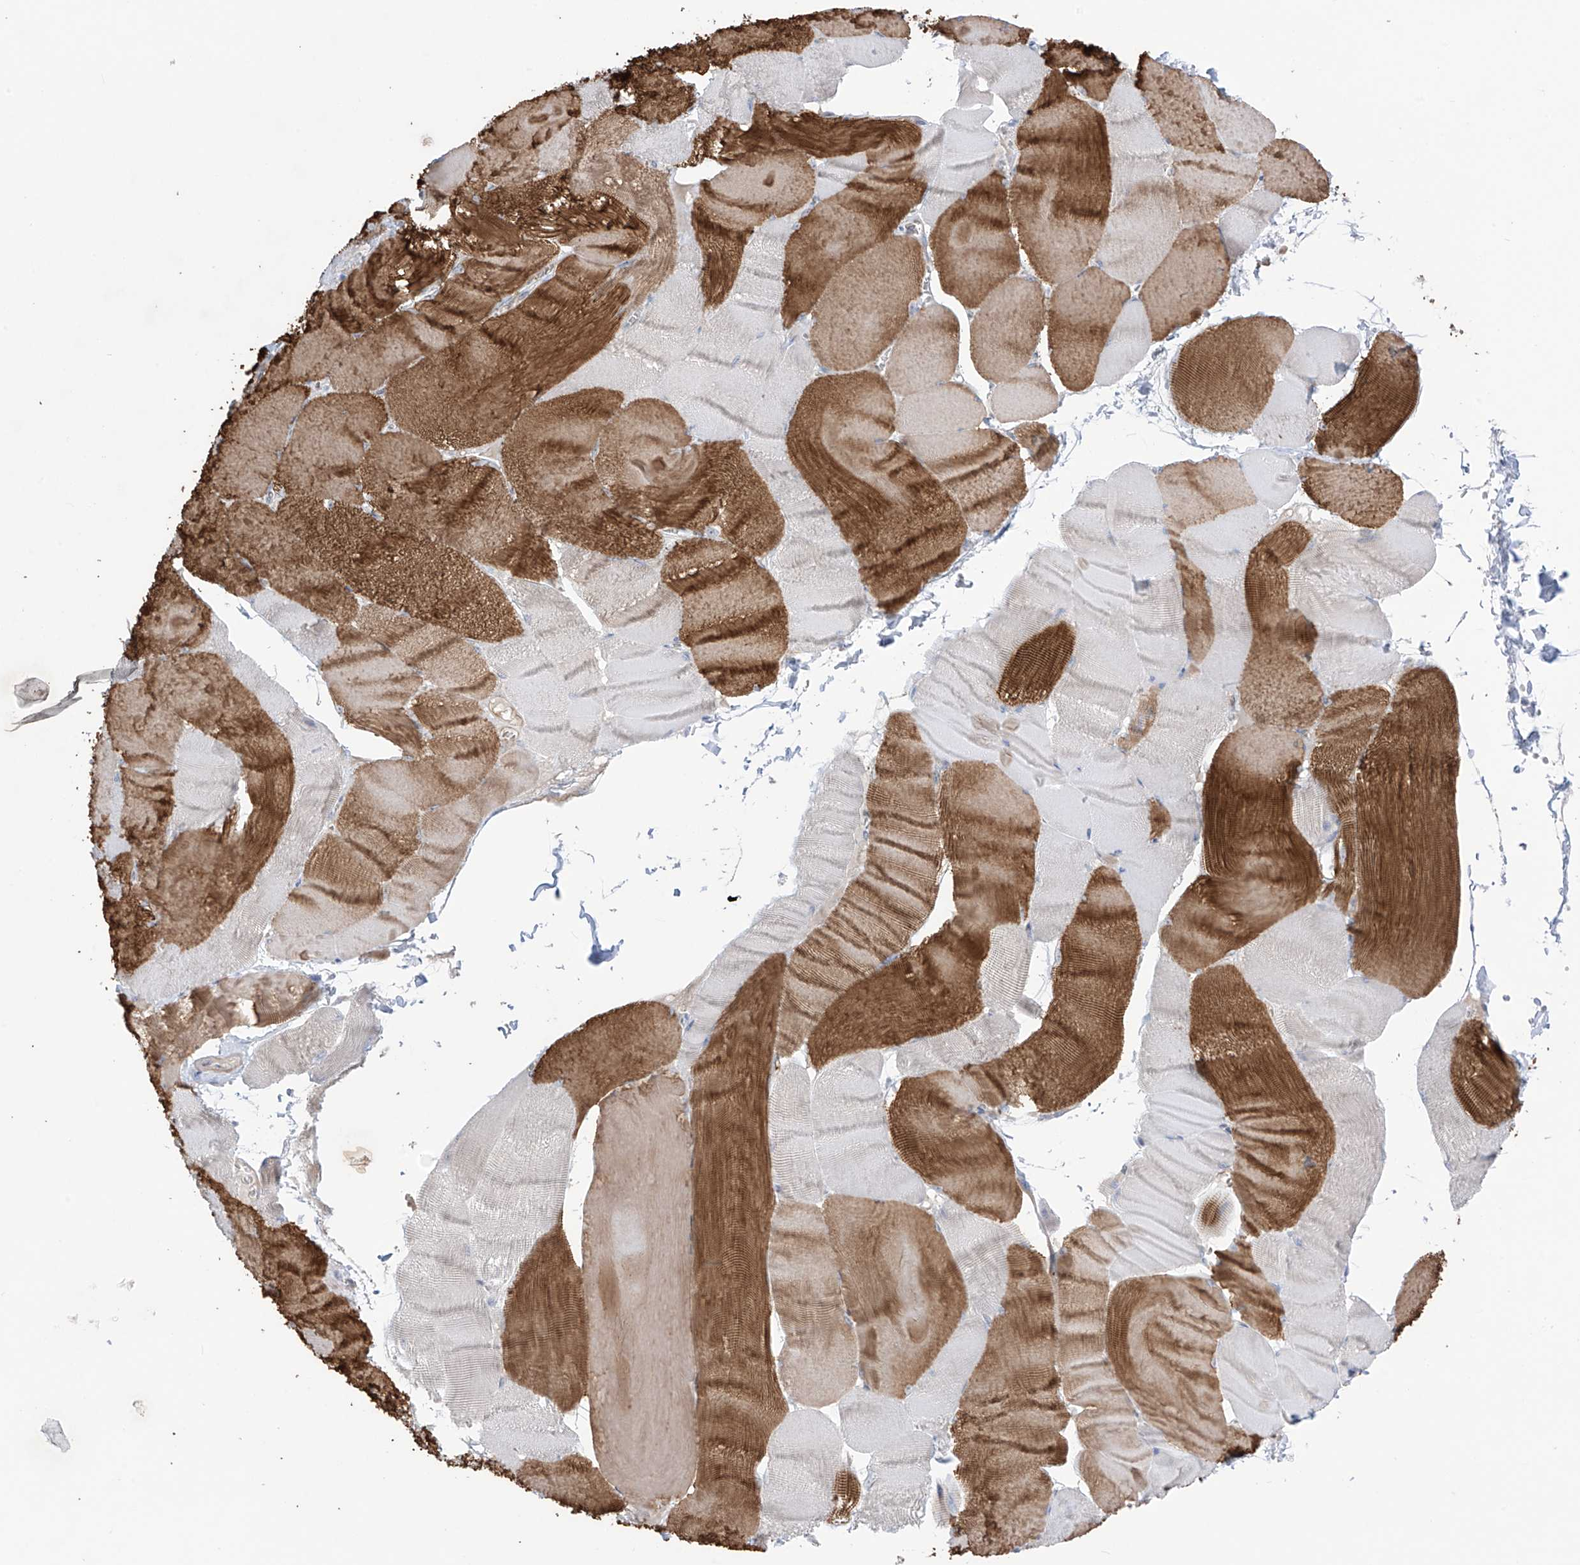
{"staining": {"intensity": "strong", "quantity": "25%-75%", "location": "cytoplasmic/membranous"}, "tissue": "skeletal muscle", "cell_type": "Myocytes", "image_type": "normal", "snomed": [{"axis": "morphology", "description": "Normal tissue, NOS"}, {"axis": "morphology", "description": "Basal cell carcinoma"}, {"axis": "topography", "description": "Skeletal muscle"}], "caption": "An immunohistochemistry photomicrograph of benign tissue is shown. Protein staining in brown highlights strong cytoplasmic/membranous positivity in skeletal muscle within myocytes. Nuclei are stained in blue.", "gene": "TRMU", "patient": {"sex": "female", "age": 64}}